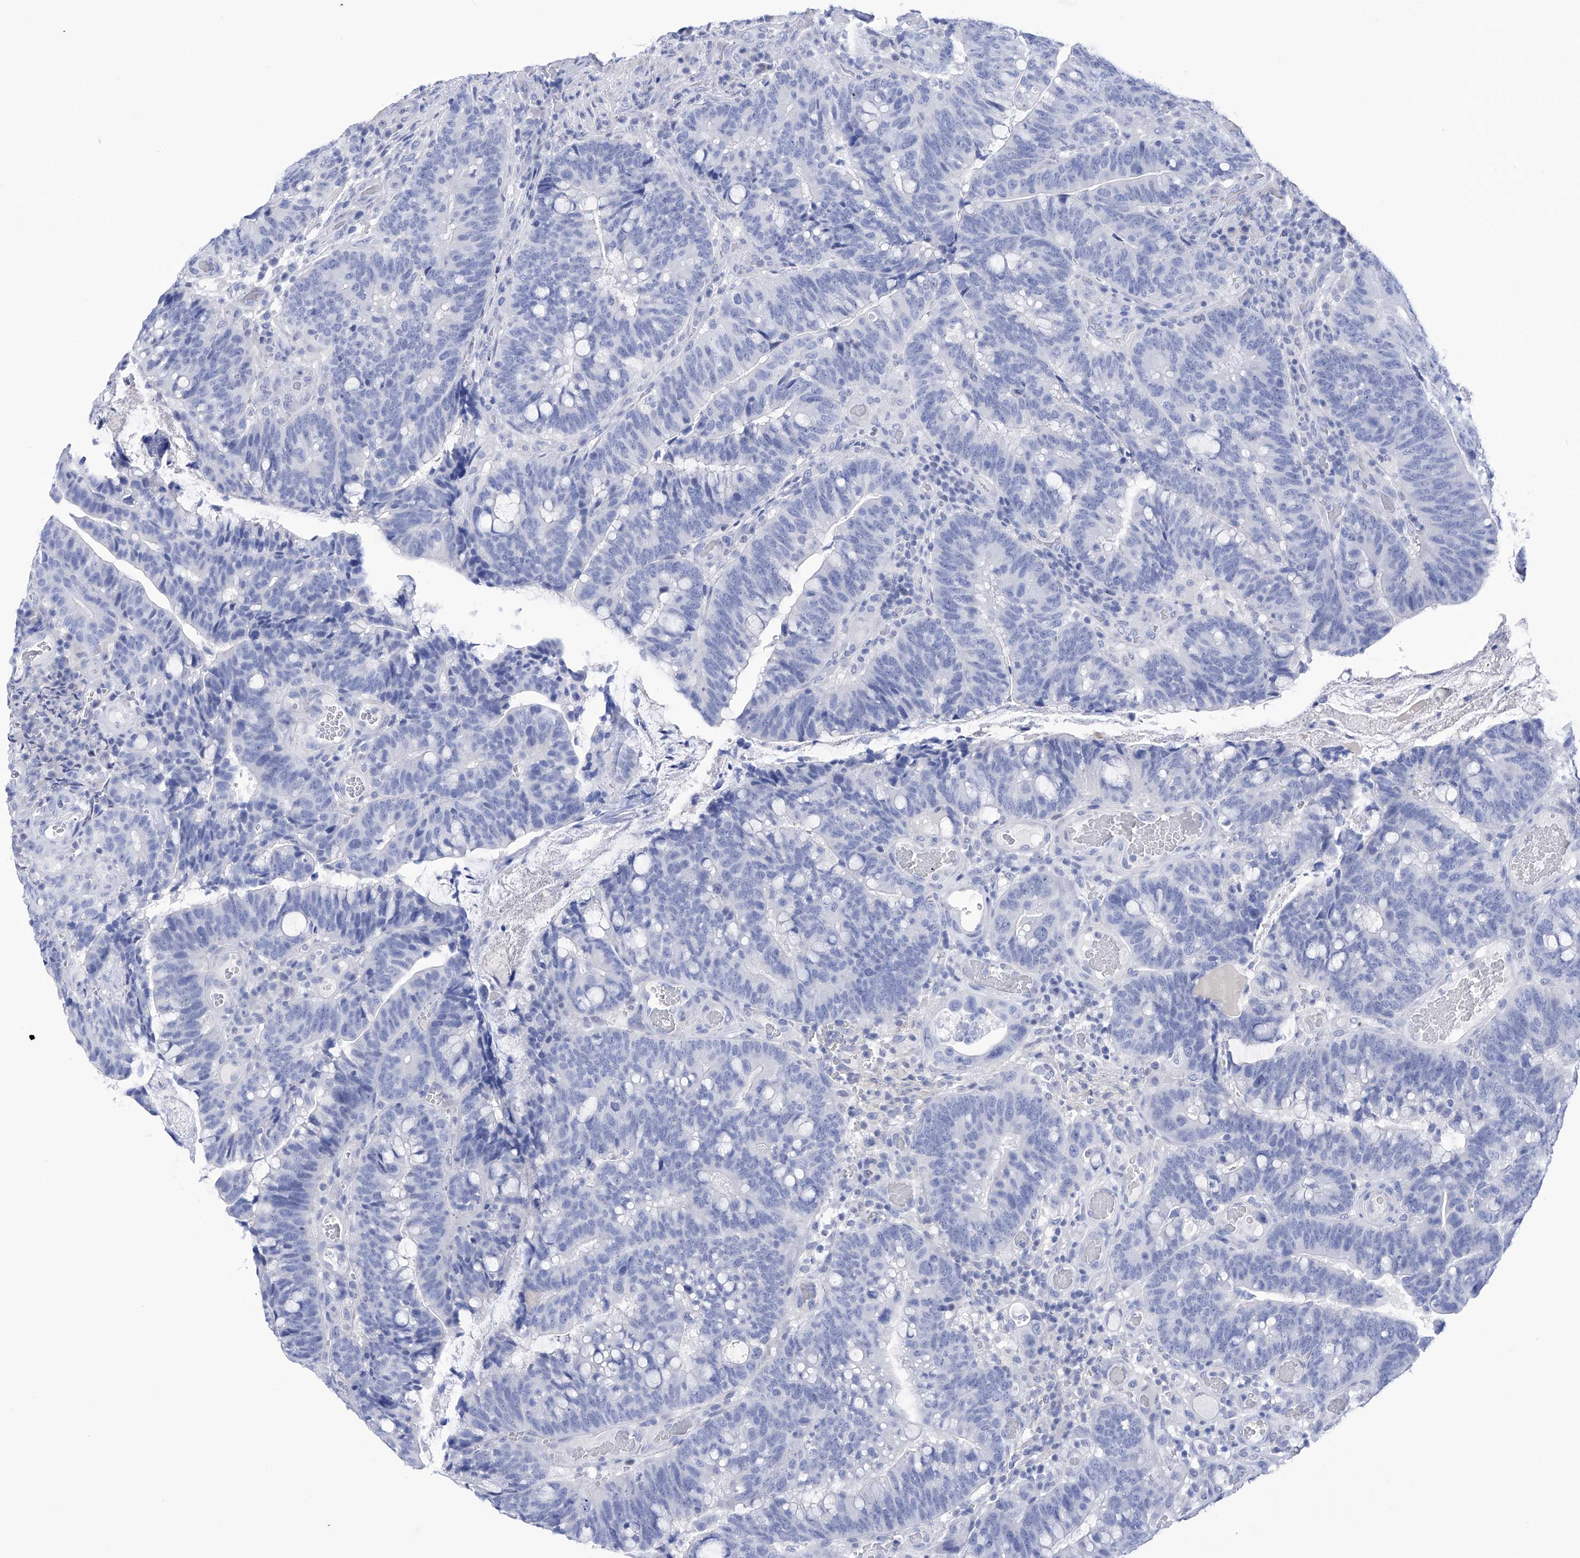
{"staining": {"intensity": "negative", "quantity": "none", "location": "none"}, "tissue": "colorectal cancer", "cell_type": "Tumor cells", "image_type": "cancer", "snomed": [{"axis": "morphology", "description": "Adenocarcinoma, NOS"}, {"axis": "topography", "description": "Colon"}], "caption": "This micrograph is of adenocarcinoma (colorectal) stained with IHC to label a protein in brown with the nuclei are counter-stained blue. There is no expression in tumor cells.", "gene": "FLG", "patient": {"sex": "female", "age": 66}}